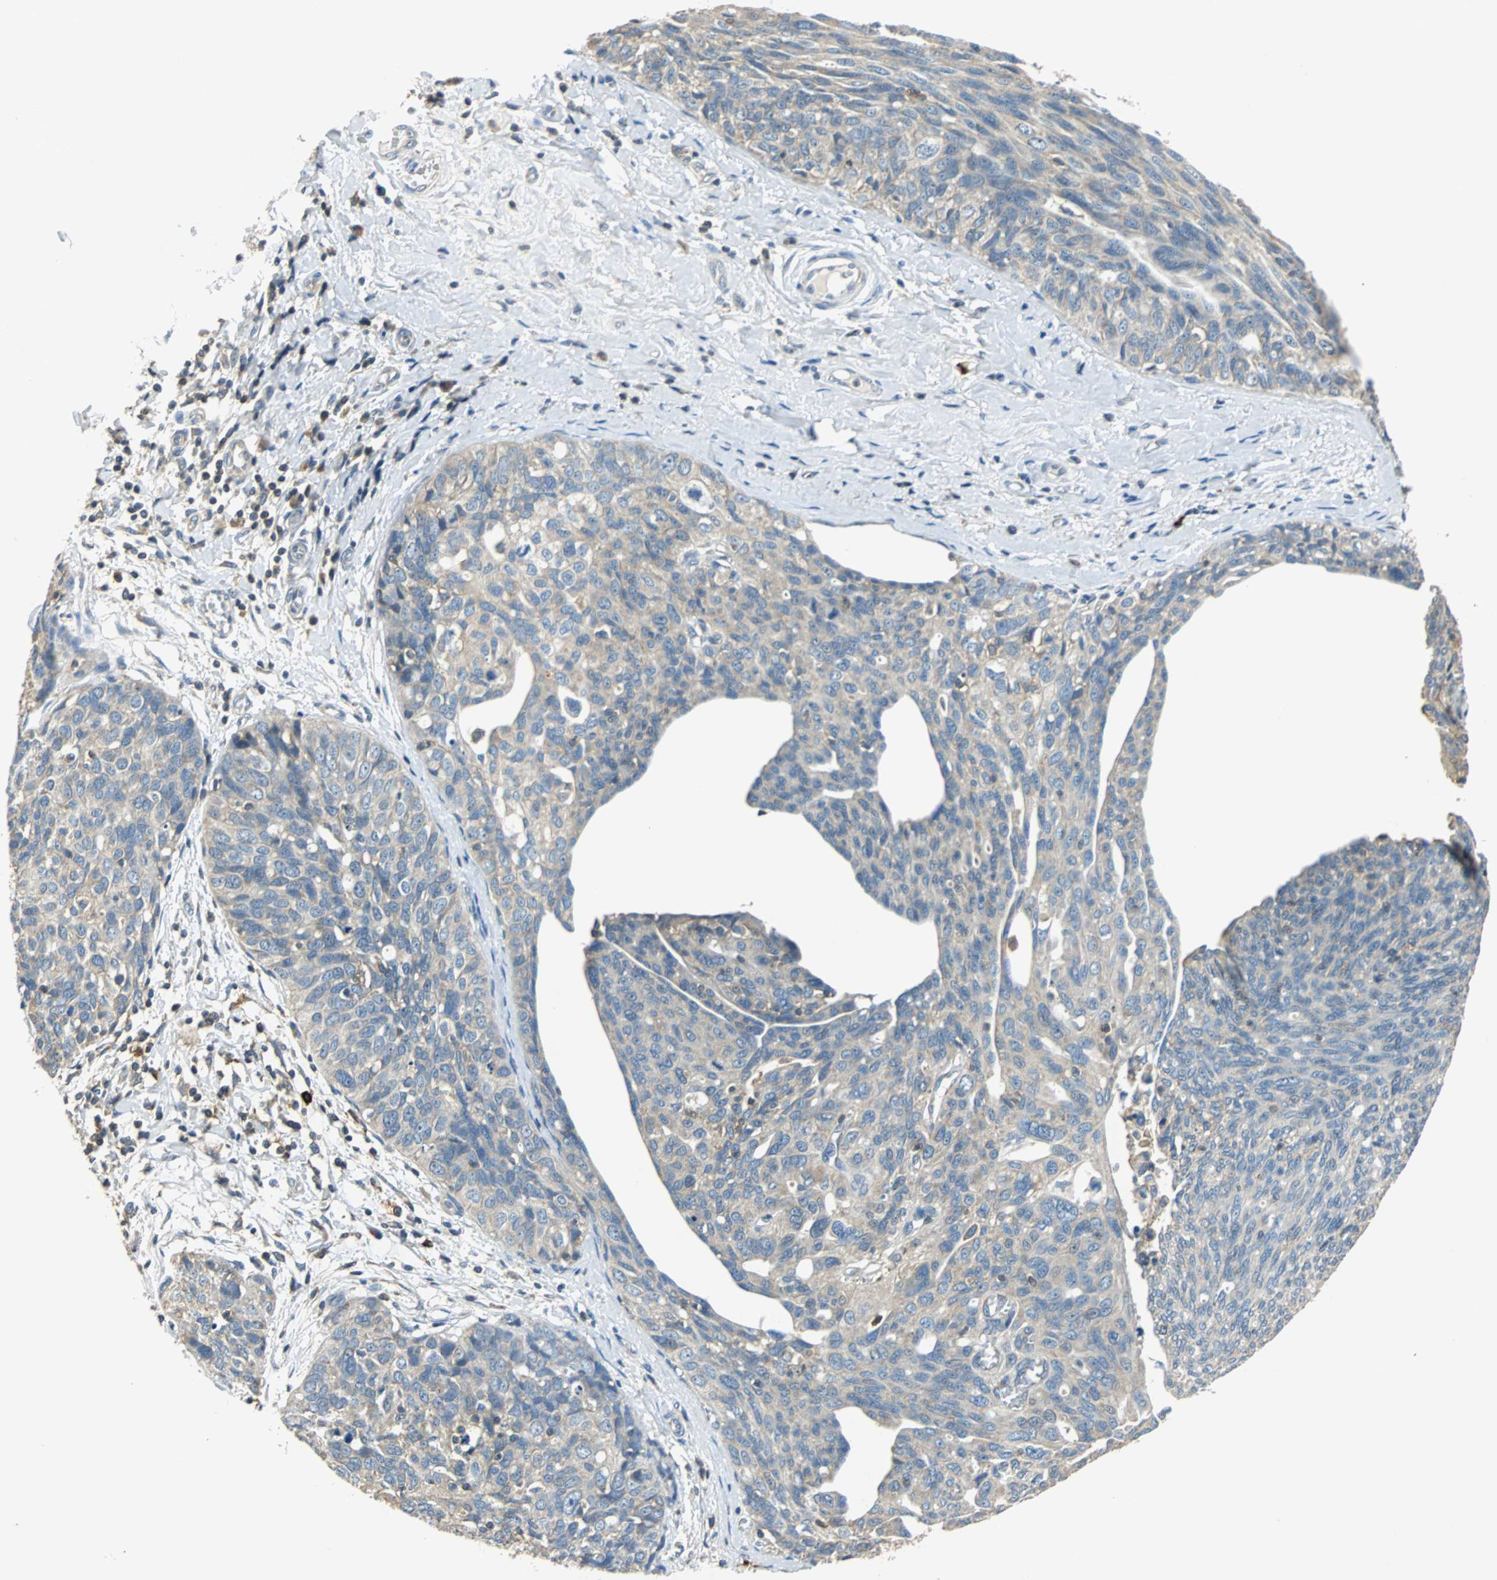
{"staining": {"intensity": "weak", "quantity": ">75%", "location": "cytoplasmic/membranous"}, "tissue": "ovarian cancer", "cell_type": "Tumor cells", "image_type": "cancer", "snomed": [{"axis": "morphology", "description": "Carcinoma, endometroid"}, {"axis": "topography", "description": "Ovary"}], "caption": "This image shows endometroid carcinoma (ovarian) stained with immunohistochemistry to label a protein in brown. The cytoplasmic/membranous of tumor cells show weak positivity for the protein. Nuclei are counter-stained blue.", "gene": "CPA3", "patient": {"sex": "female", "age": 60}}